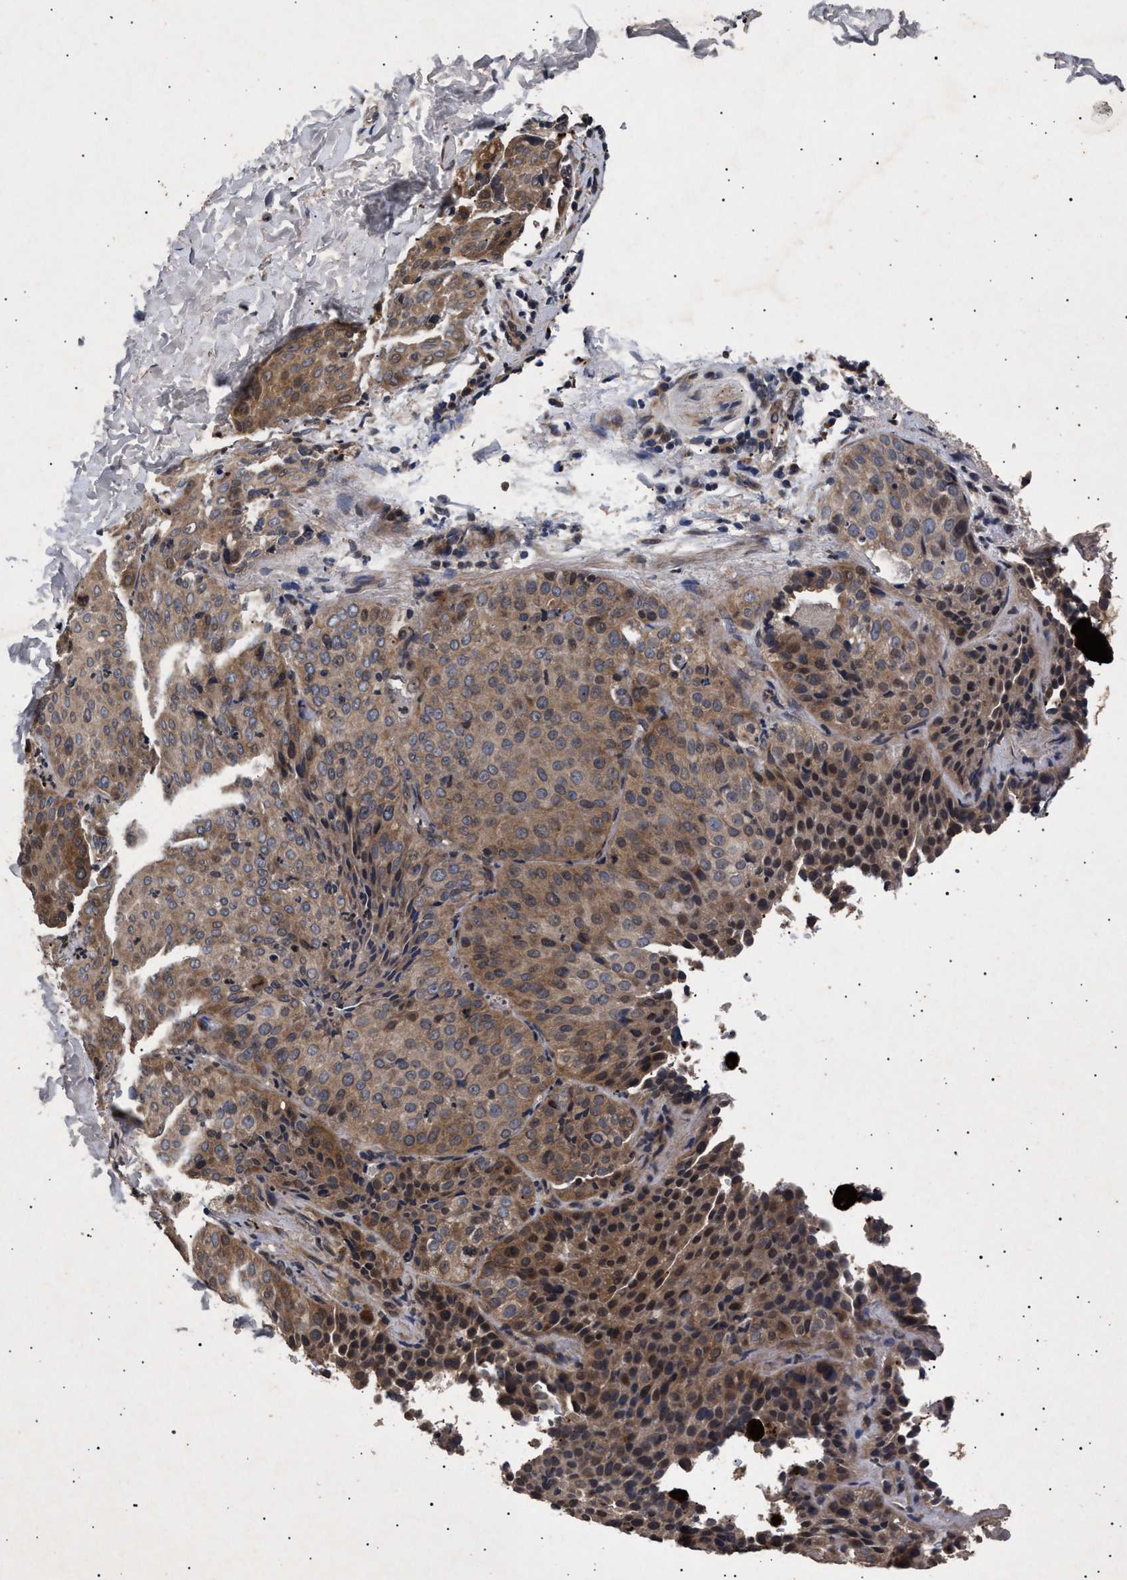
{"staining": {"intensity": "moderate", "quantity": ">75%", "location": "cytoplasmic/membranous"}, "tissue": "lung cancer", "cell_type": "Tumor cells", "image_type": "cancer", "snomed": [{"axis": "morphology", "description": "Squamous cell carcinoma, NOS"}, {"axis": "topography", "description": "Lung"}], "caption": "Immunohistochemistry (IHC) histopathology image of neoplastic tissue: human lung cancer stained using immunohistochemistry (IHC) demonstrates medium levels of moderate protein expression localized specifically in the cytoplasmic/membranous of tumor cells, appearing as a cytoplasmic/membranous brown color.", "gene": "ITGB5", "patient": {"sex": "male", "age": 54}}